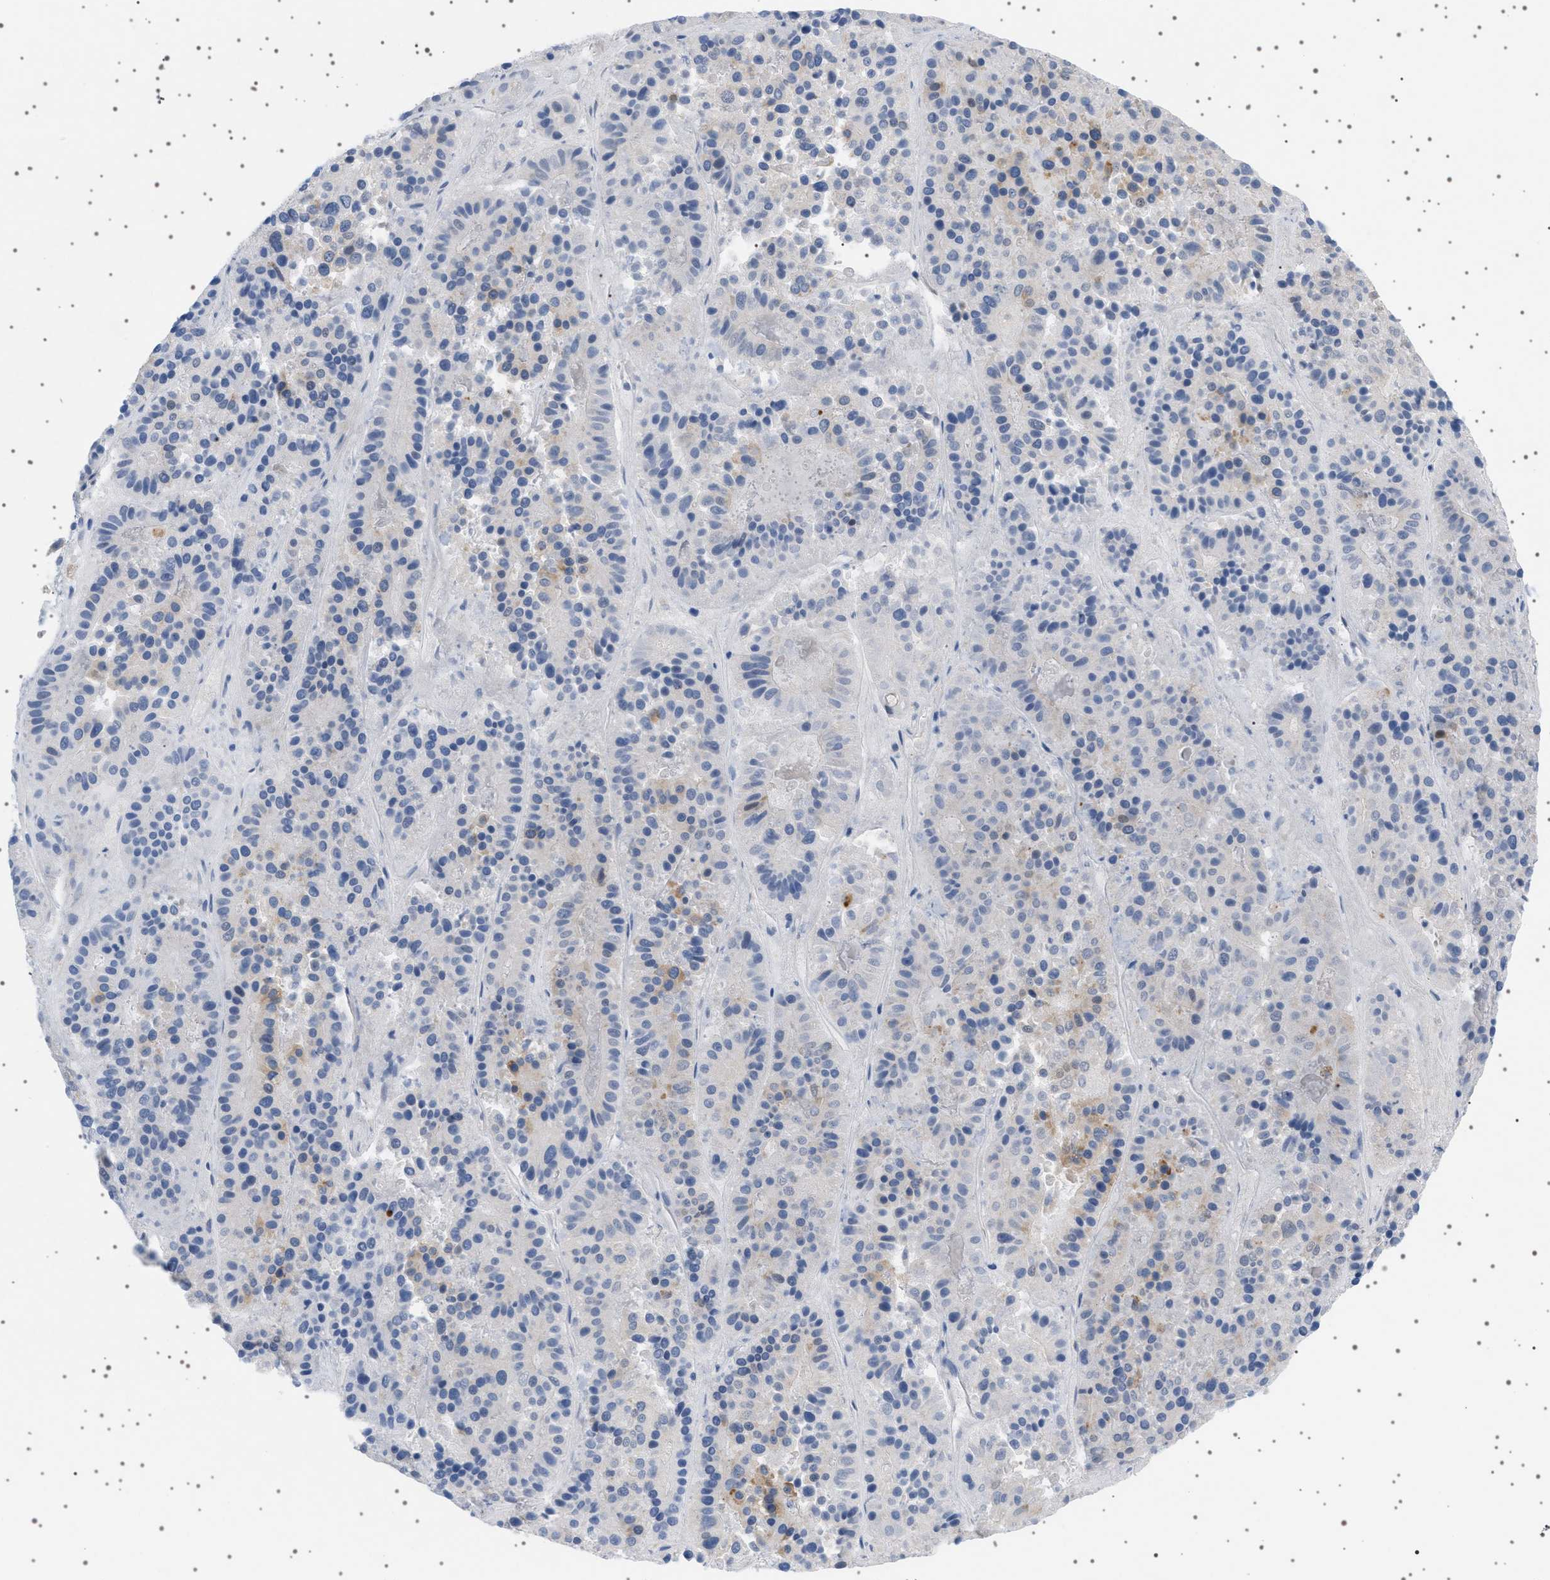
{"staining": {"intensity": "negative", "quantity": "none", "location": "none"}, "tissue": "pancreatic cancer", "cell_type": "Tumor cells", "image_type": "cancer", "snomed": [{"axis": "morphology", "description": "Adenocarcinoma, NOS"}, {"axis": "topography", "description": "Pancreas"}], "caption": "Pancreatic cancer (adenocarcinoma) was stained to show a protein in brown. There is no significant staining in tumor cells.", "gene": "ADCY10", "patient": {"sex": "male", "age": 50}}